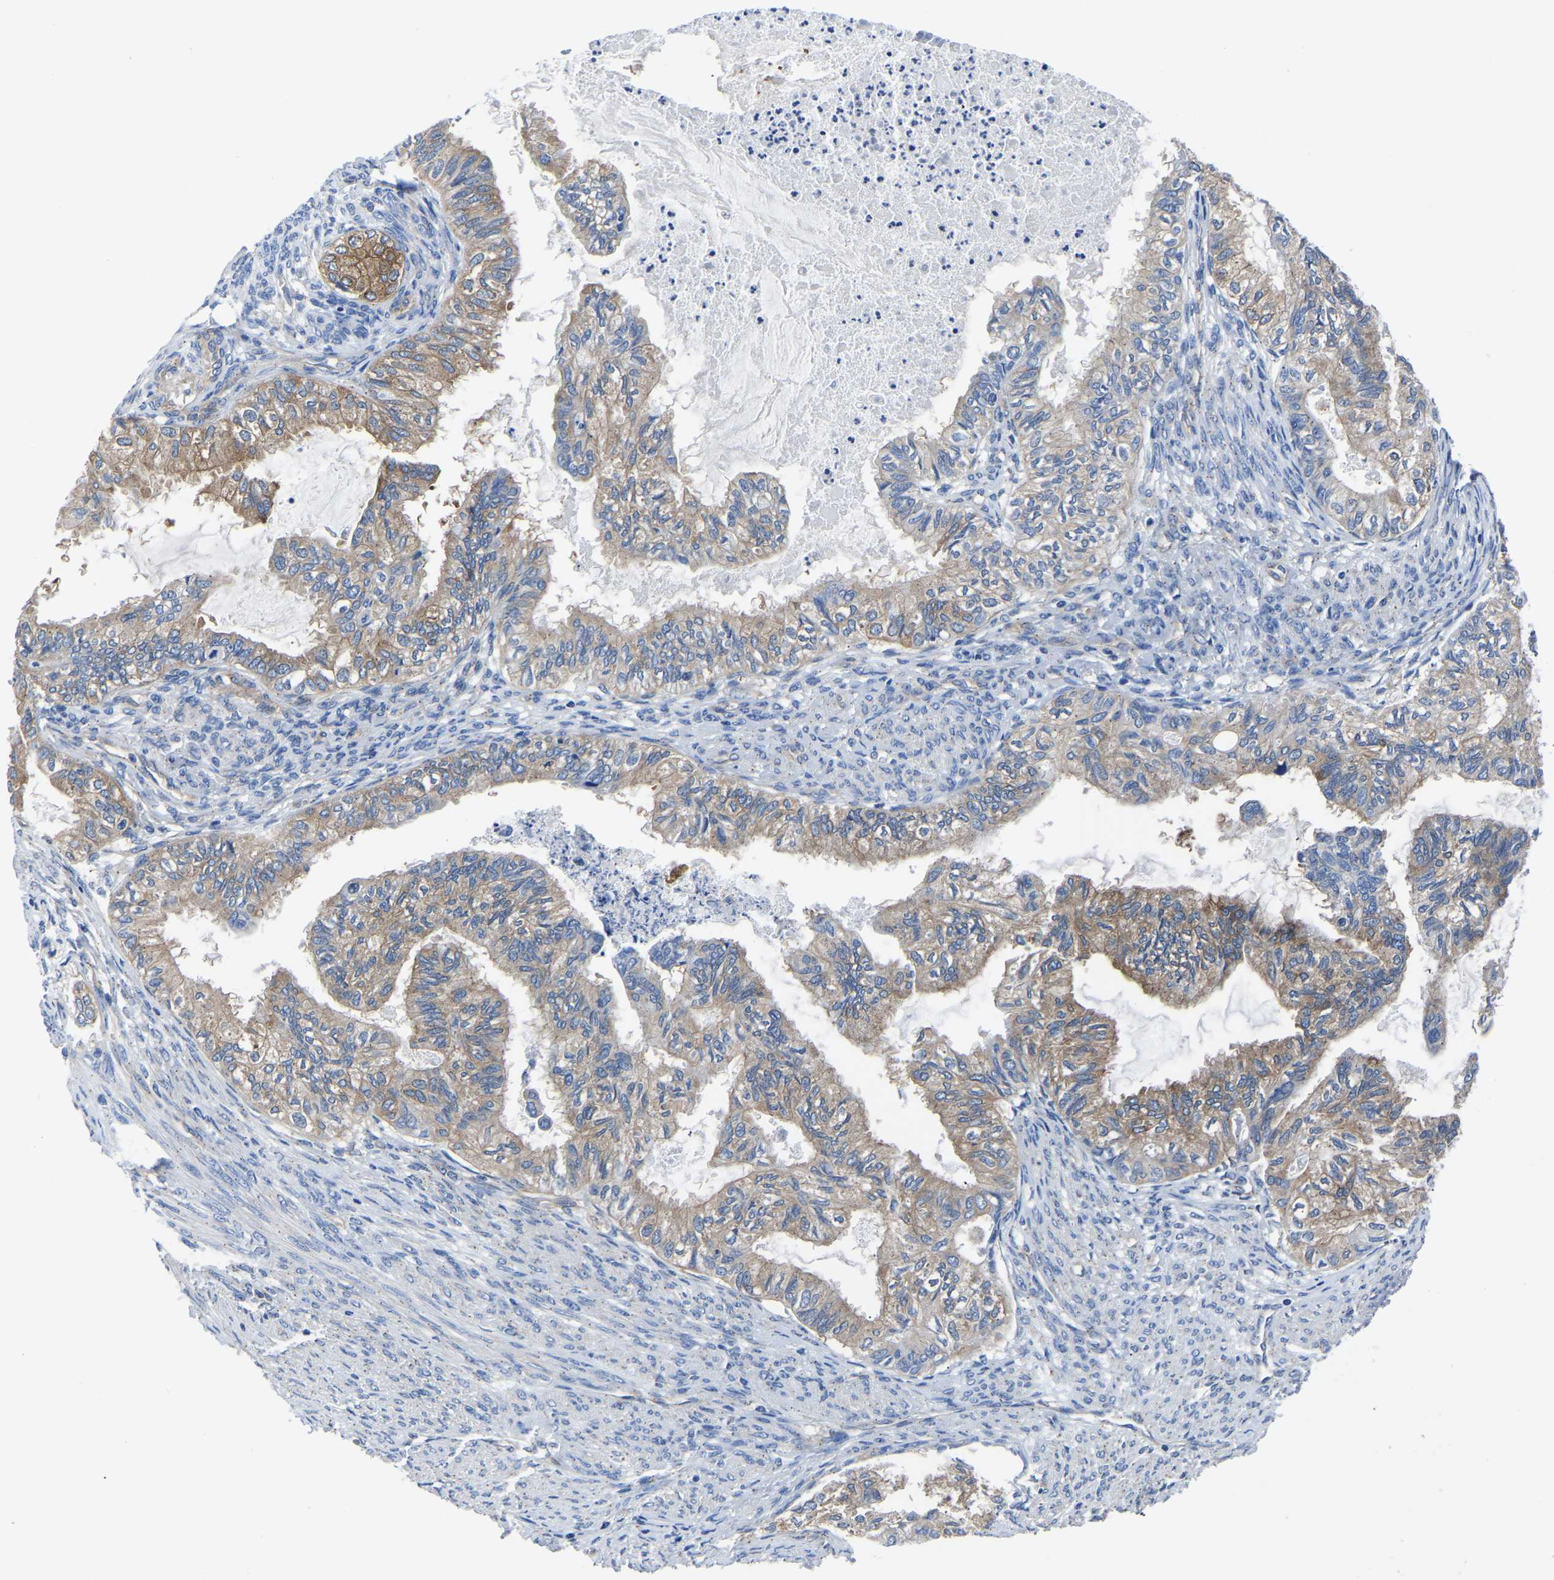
{"staining": {"intensity": "moderate", "quantity": "25%-75%", "location": "cytoplasmic/membranous"}, "tissue": "cervical cancer", "cell_type": "Tumor cells", "image_type": "cancer", "snomed": [{"axis": "morphology", "description": "Normal tissue, NOS"}, {"axis": "morphology", "description": "Adenocarcinoma, NOS"}, {"axis": "topography", "description": "Cervix"}, {"axis": "topography", "description": "Endometrium"}], "caption": "The image reveals immunohistochemical staining of cervical cancer (adenocarcinoma). There is moderate cytoplasmic/membranous positivity is identified in approximately 25%-75% of tumor cells.", "gene": "TFG", "patient": {"sex": "female", "age": 86}}